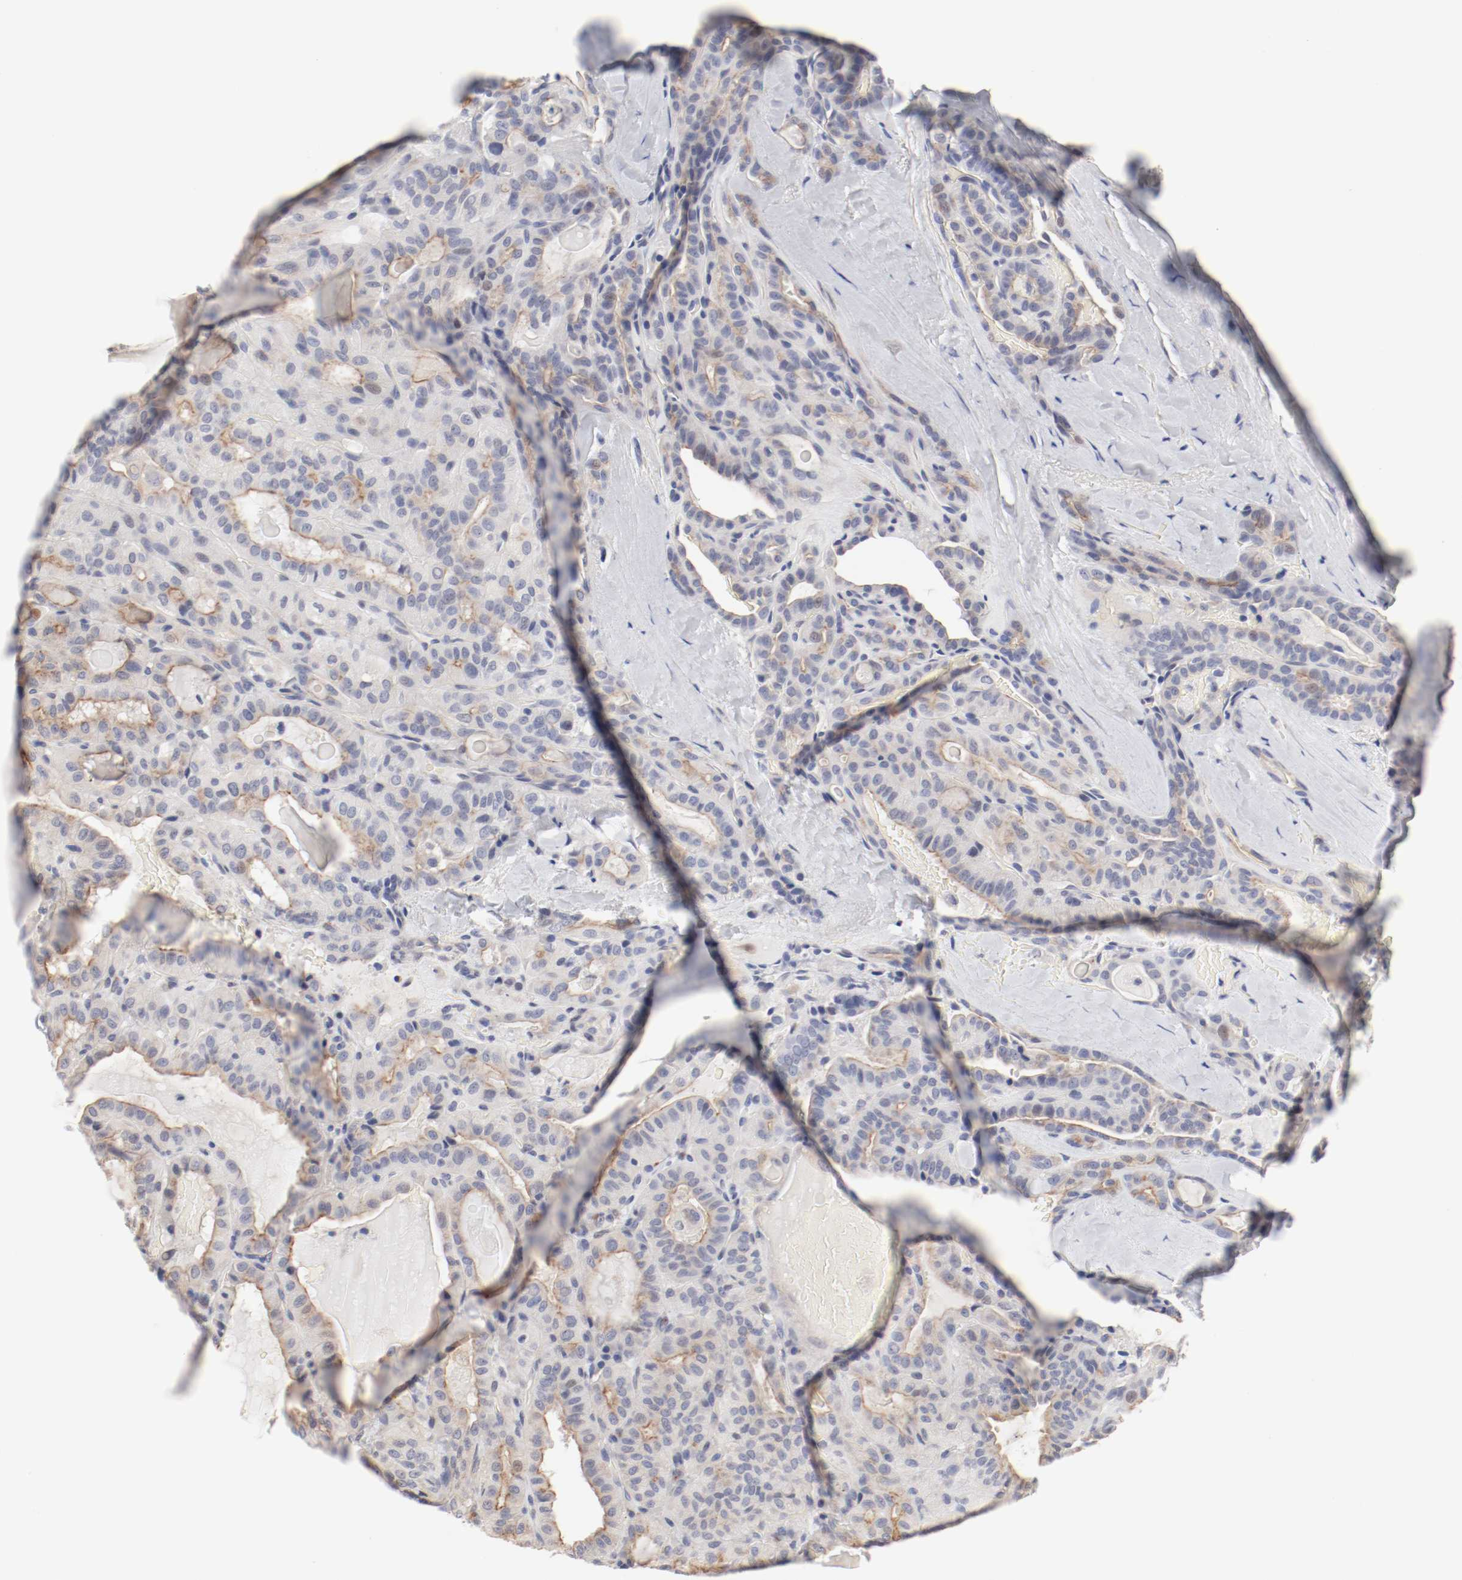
{"staining": {"intensity": "weak", "quantity": "25%-75%", "location": "cytoplasmic/membranous"}, "tissue": "thyroid cancer", "cell_type": "Tumor cells", "image_type": "cancer", "snomed": [{"axis": "morphology", "description": "Papillary adenocarcinoma, NOS"}, {"axis": "topography", "description": "Thyroid gland"}], "caption": "About 25%-75% of tumor cells in human thyroid cancer (papillary adenocarcinoma) display weak cytoplasmic/membranous protein staining as visualized by brown immunohistochemical staining.", "gene": "GPR143", "patient": {"sex": "male", "age": 77}}